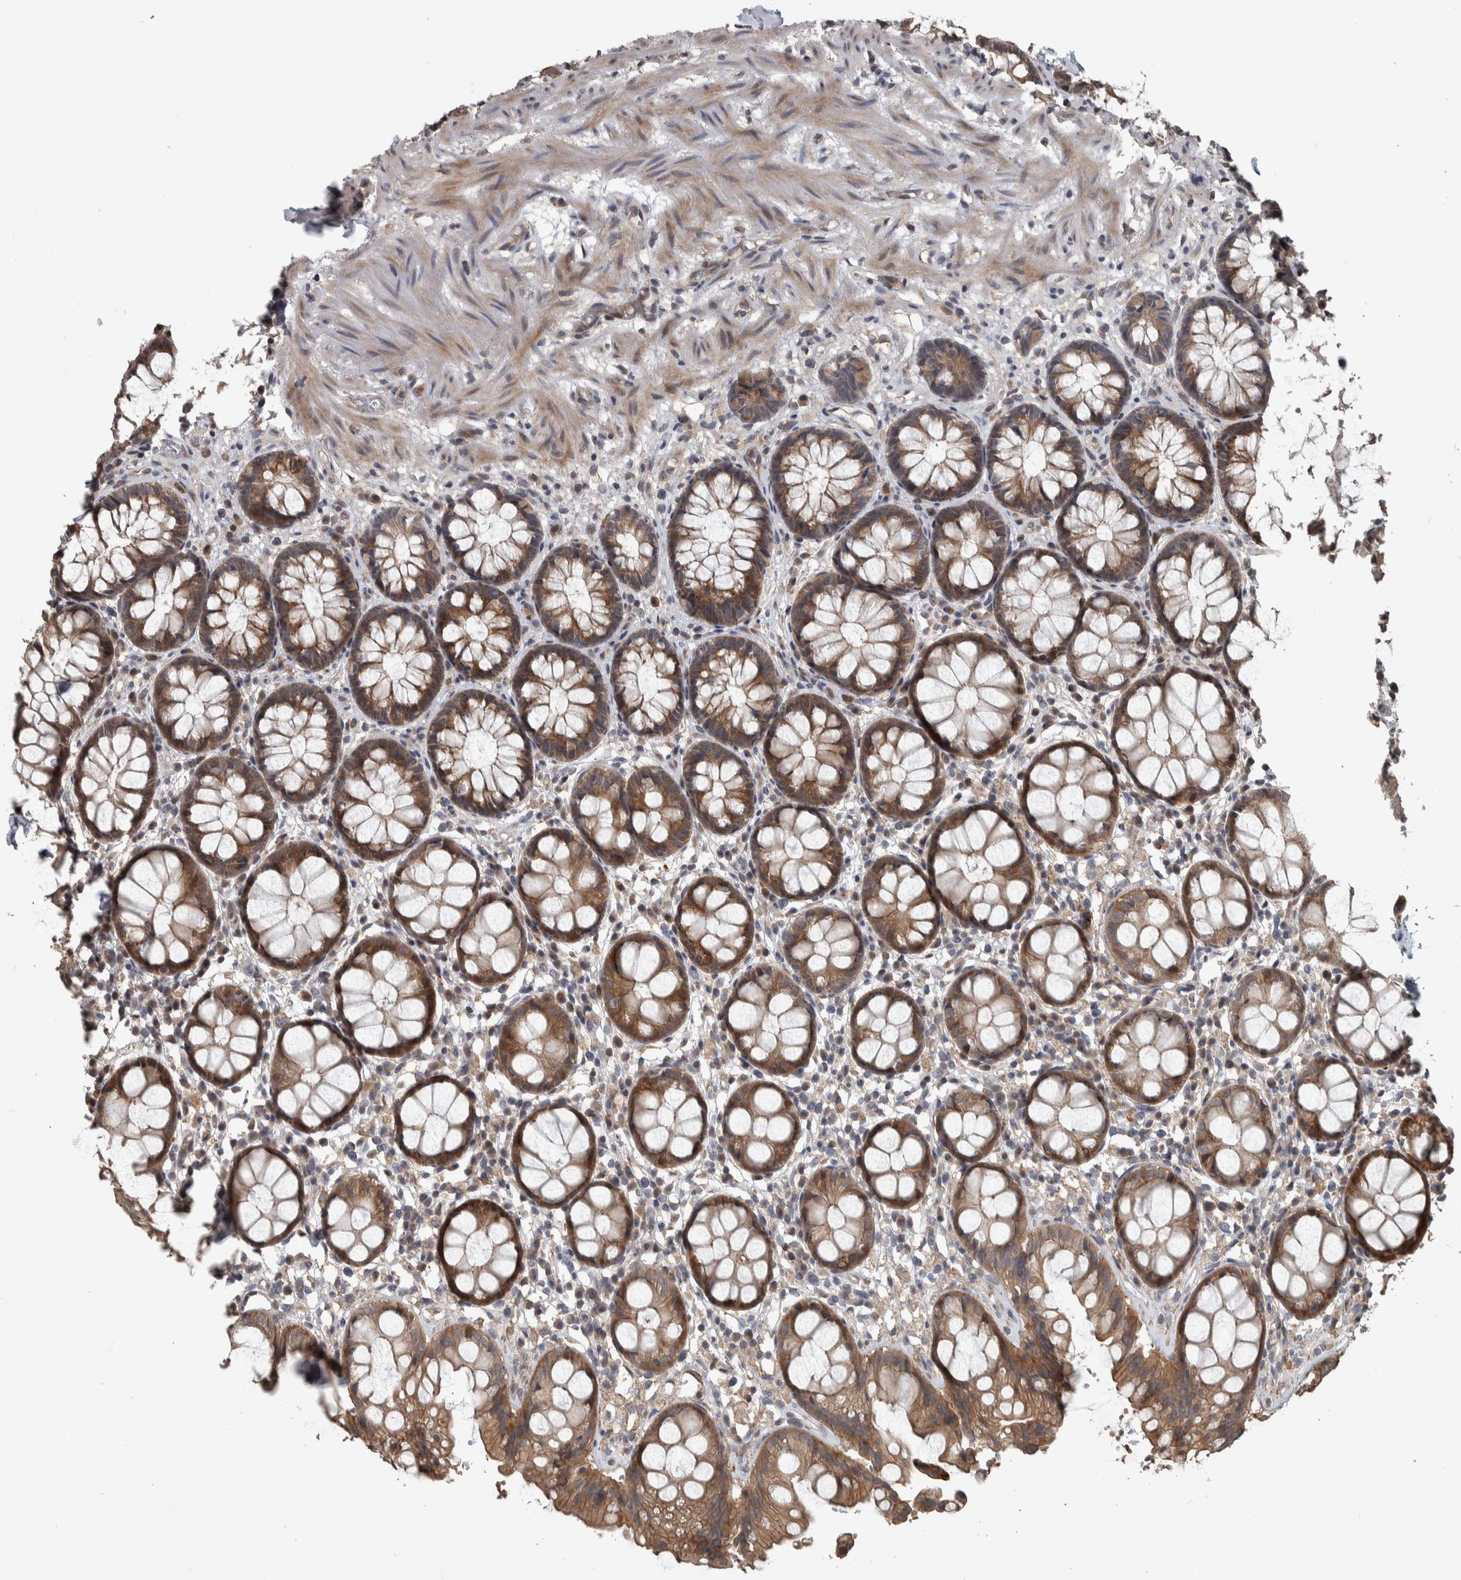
{"staining": {"intensity": "strong", "quantity": ">75%", "location": "cytoplasmic/membranous"}, "tissue": "rectum", "cell_type": "Glandular cells", "image_type": "normal", "snomed": [{"axis": "morphology", "description": "Normal tissue, NOS"}, {"axis": "topography", "description": "Rectum"}], "caption": "Immunohistochemistry (DAB) staining of benign rectum exhibits strong cytoplasmic/membranous protein positivity in approximately >75% of glandular cells. (DAB (3,3'-diaminobenzidine) IHC, brown staining for protein, blue staining for nuclei).", "gene": "ERAL1", "patient": {"sex": "male", "age": 64}}